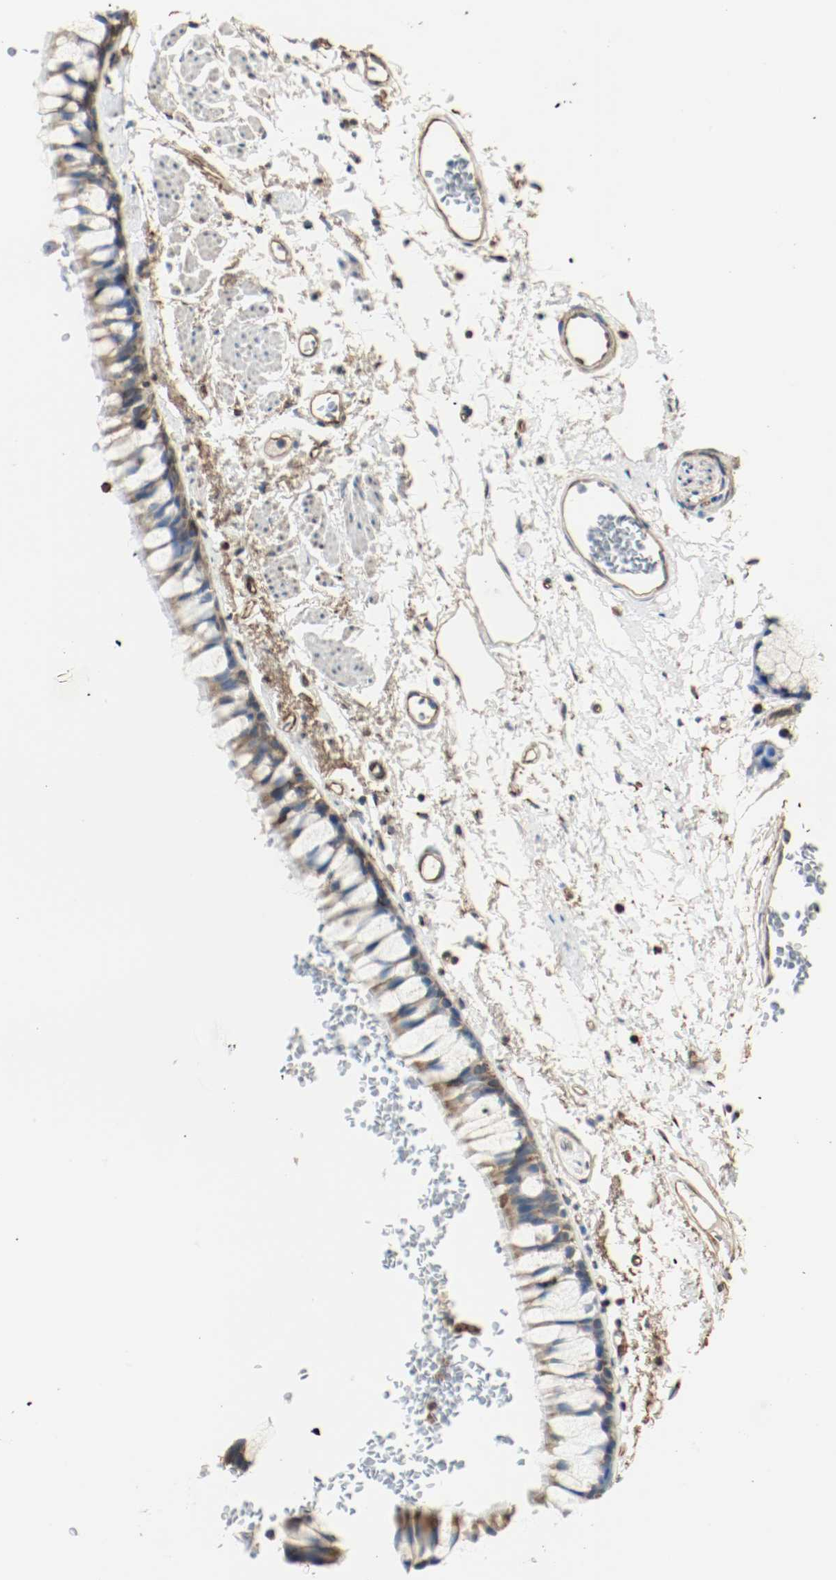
{"staining": {"intensity": "moderate", "quantity": ">75%", "location": "cytoplasmic/membranous"}, "tissue": "bronchus", "cell_type": "Respiratory epithelial cells", "image_type": "normal", "snomed": [{"axis": "morphology", "description": "Normal tissue, NOS"}, {"axis": "topography", "description": "Bronchus"}], "caption": "A medium amount of moderate cytoplasmic/membranous positivity is identified in approximately >75% of respiratory epithelial cells in unremarkable bronchus.", "gene": "PLCG1", "patient": {"sex": "female", "age": 73}}